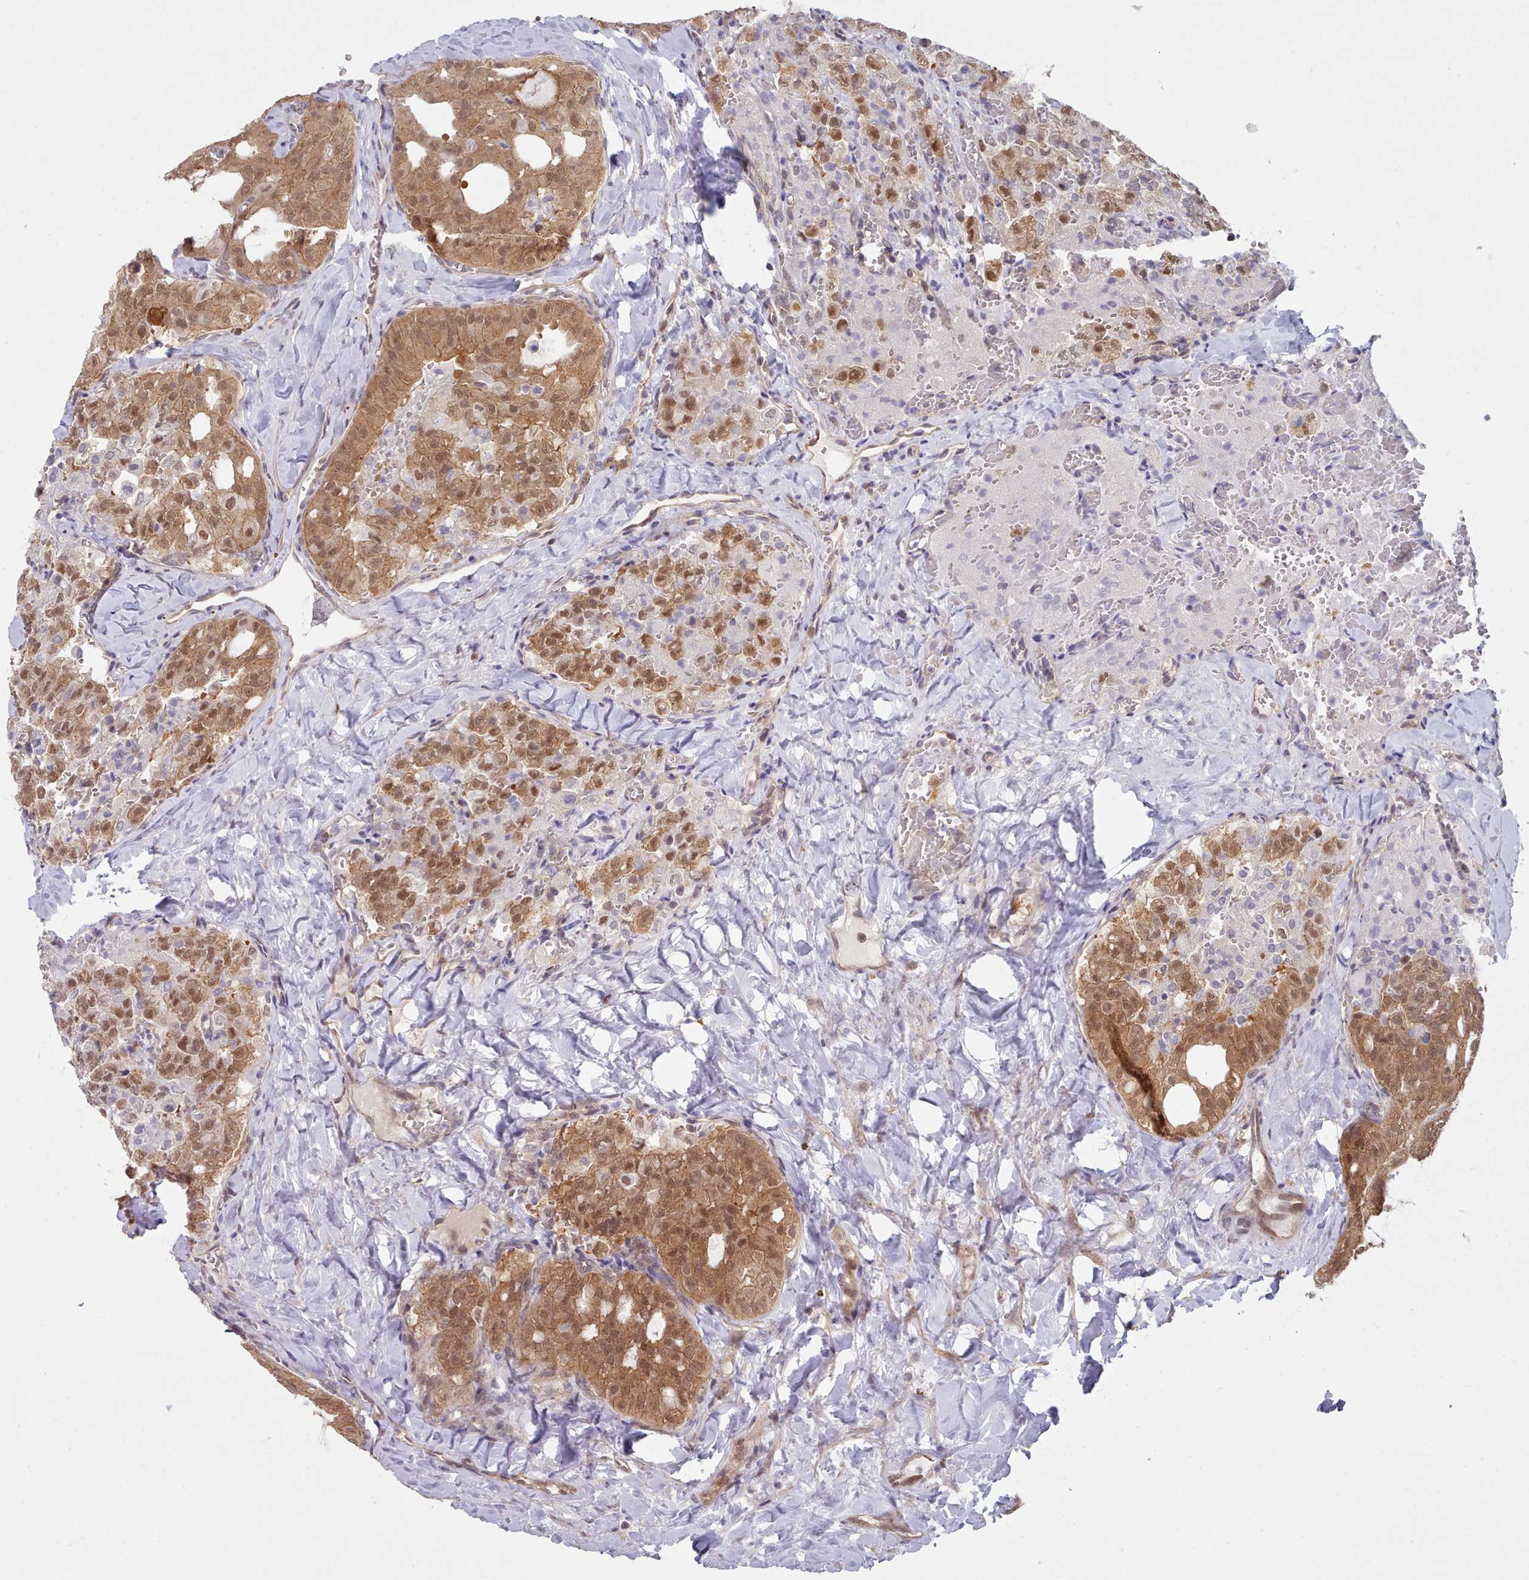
{"staining": {"intensity": "moderate", "quantity": ">75%", "location": "cytoplasmic/membranous,nuclear"}, "tissue": "thyroid cancer", "cell_type": "Tumor cells", "image_type": "cancer", "snomed": [{"axis": "morphology", "description": "Follicular adenoma carcinoma, NOS"}, {"axis": "topography", "description": "Thyroid gland"}], "caption": "The micrograph shows immunohistochemical staining of follicular adenoma carcinoma (thyroid). There is moderate cytoplasmic/membranous and nuclear expression is present in approximately >75% of tumor cells.", "gene": "CES3", "patient": {"sex": "male", "age": 75}}